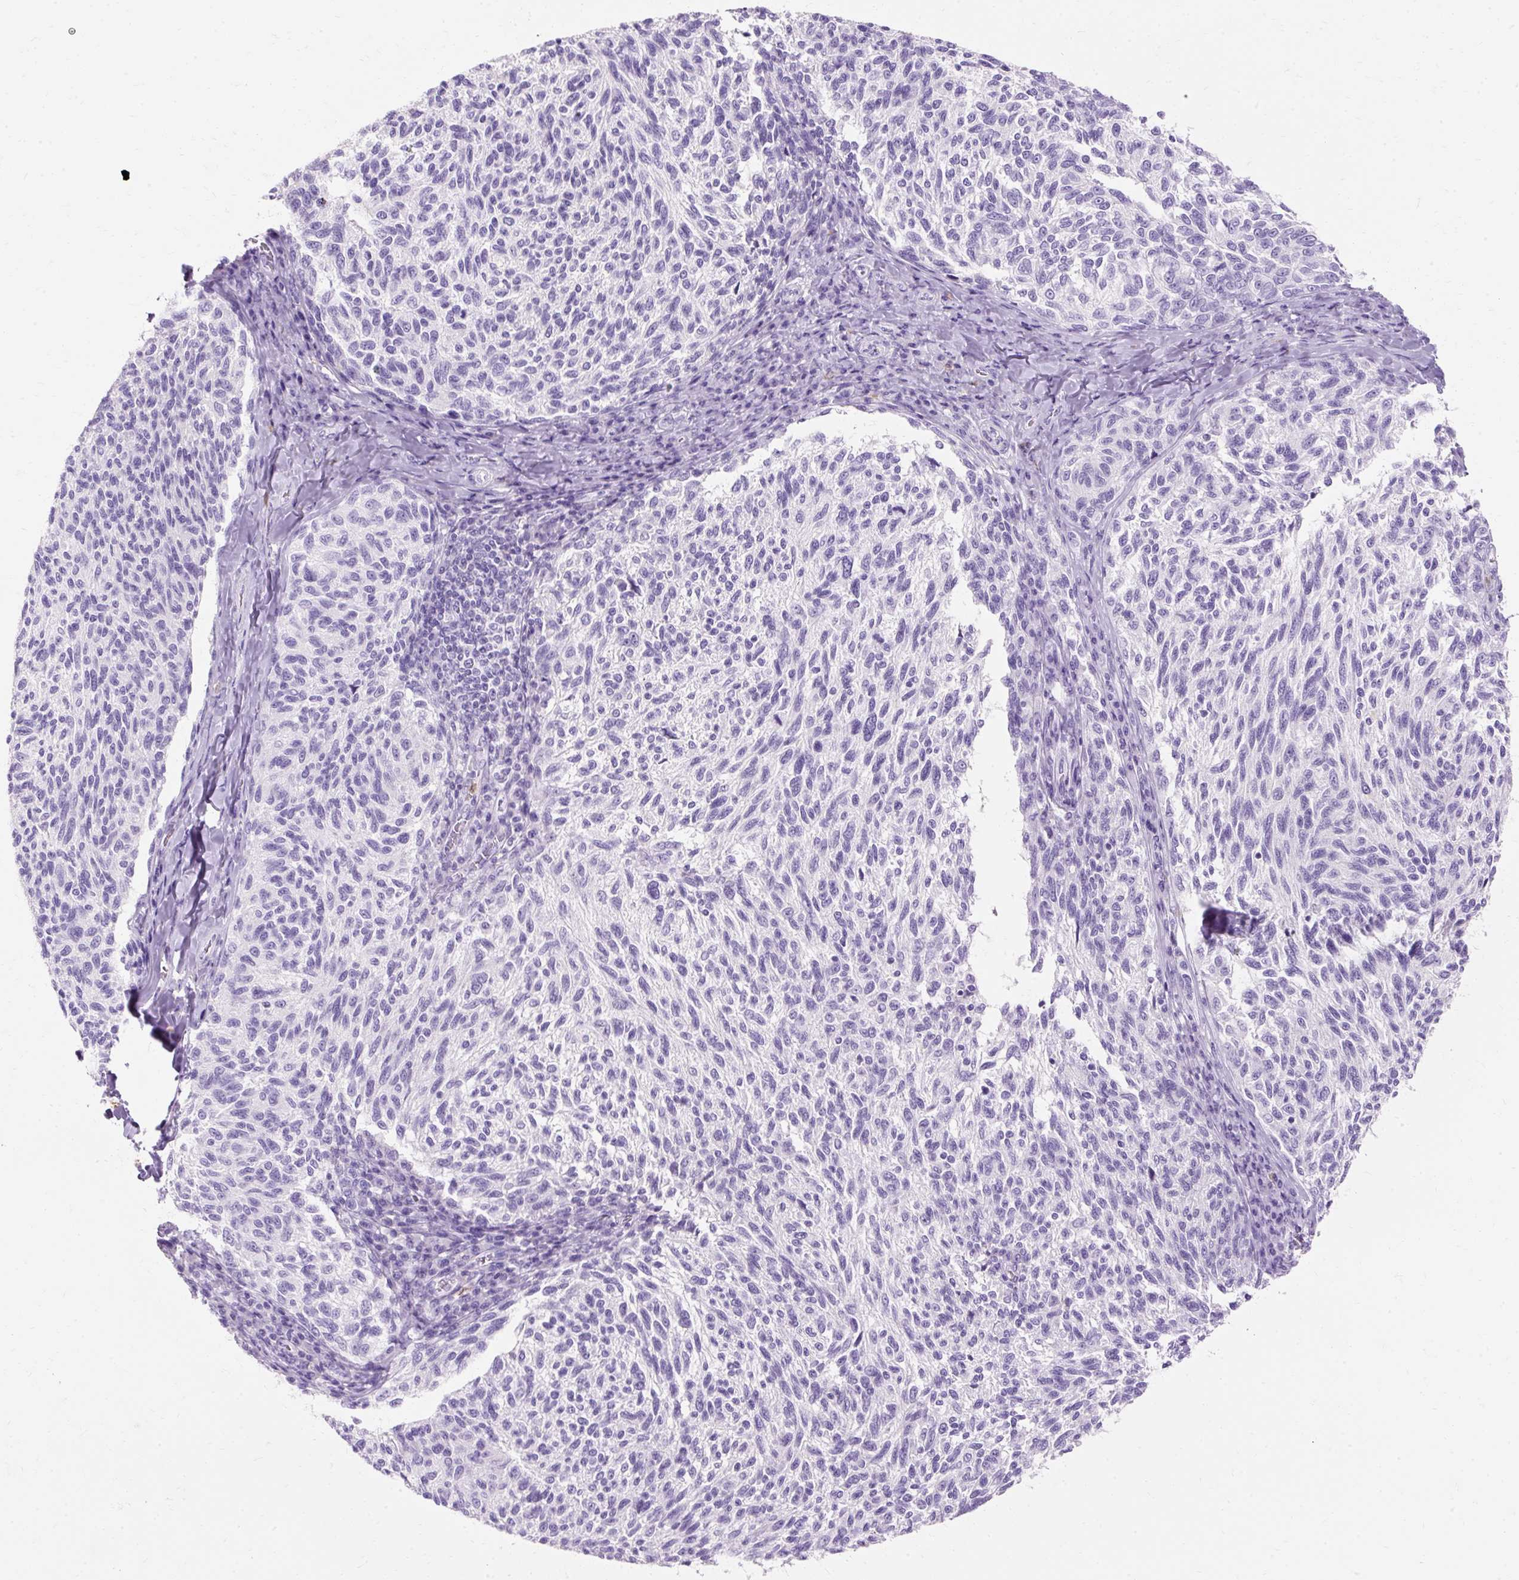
{"staining": {"intensity": "negative", "quantity": "none", "location": "none"}, "tissue": "melanoma", "cell_type": "Tumor cells", "image_type": "cancer", "snomed": [{"axis": "morphology", "description": "Malignant melanoma, NOS"}, {"axis": "topography", "description": "Skin"}], "caption": "An image of human malignant melanoma is negative for staining in tumor cells. The staining is performed using DAB (3,3'-diaminobenzidine) brown chromogen with nuclei counter-stained in using hematoxylin.", "gene": "DEFA1", "patient": {"sex": "female", "age": 73}}